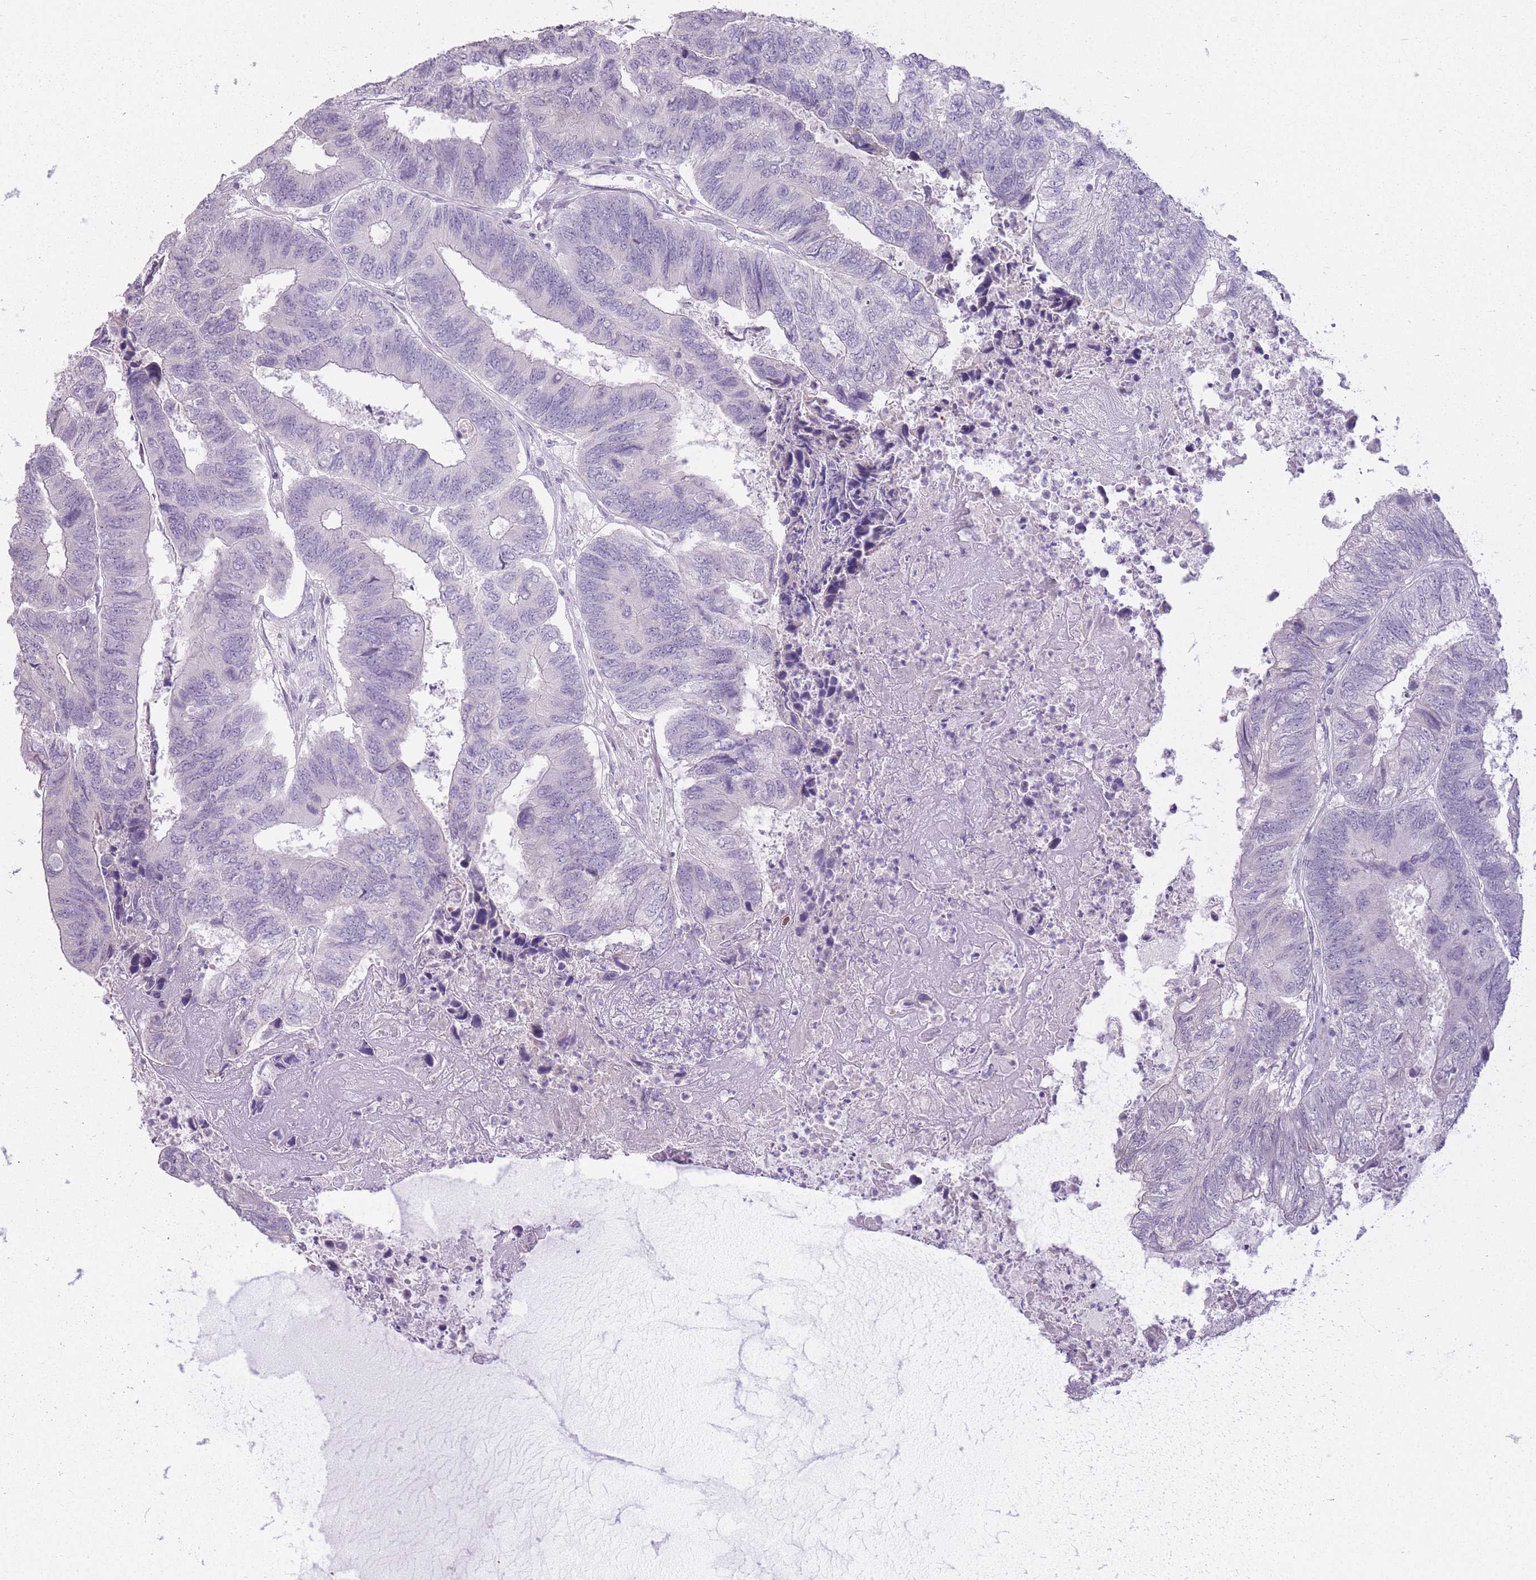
{"staining": {"intensity": "negative", "quantity": "none", "location": "none"}, "tissue": "colorectal cancer", "cell_type": "Tumor cells", "image_type": "cancer", "snomed": [{"axis": "morphology", "description": "Adenocarcinoma, NOS"}, {"axis": "topography", "description": "Colon"}], "caption": "IHC of human adenocarcinoma (colorectal) displays no staining in tumor cells. (IHC, brightfield microscopy, high magnification).", "gene": "ZBTB24", "patient": {"sex": "female", "age": 67}}